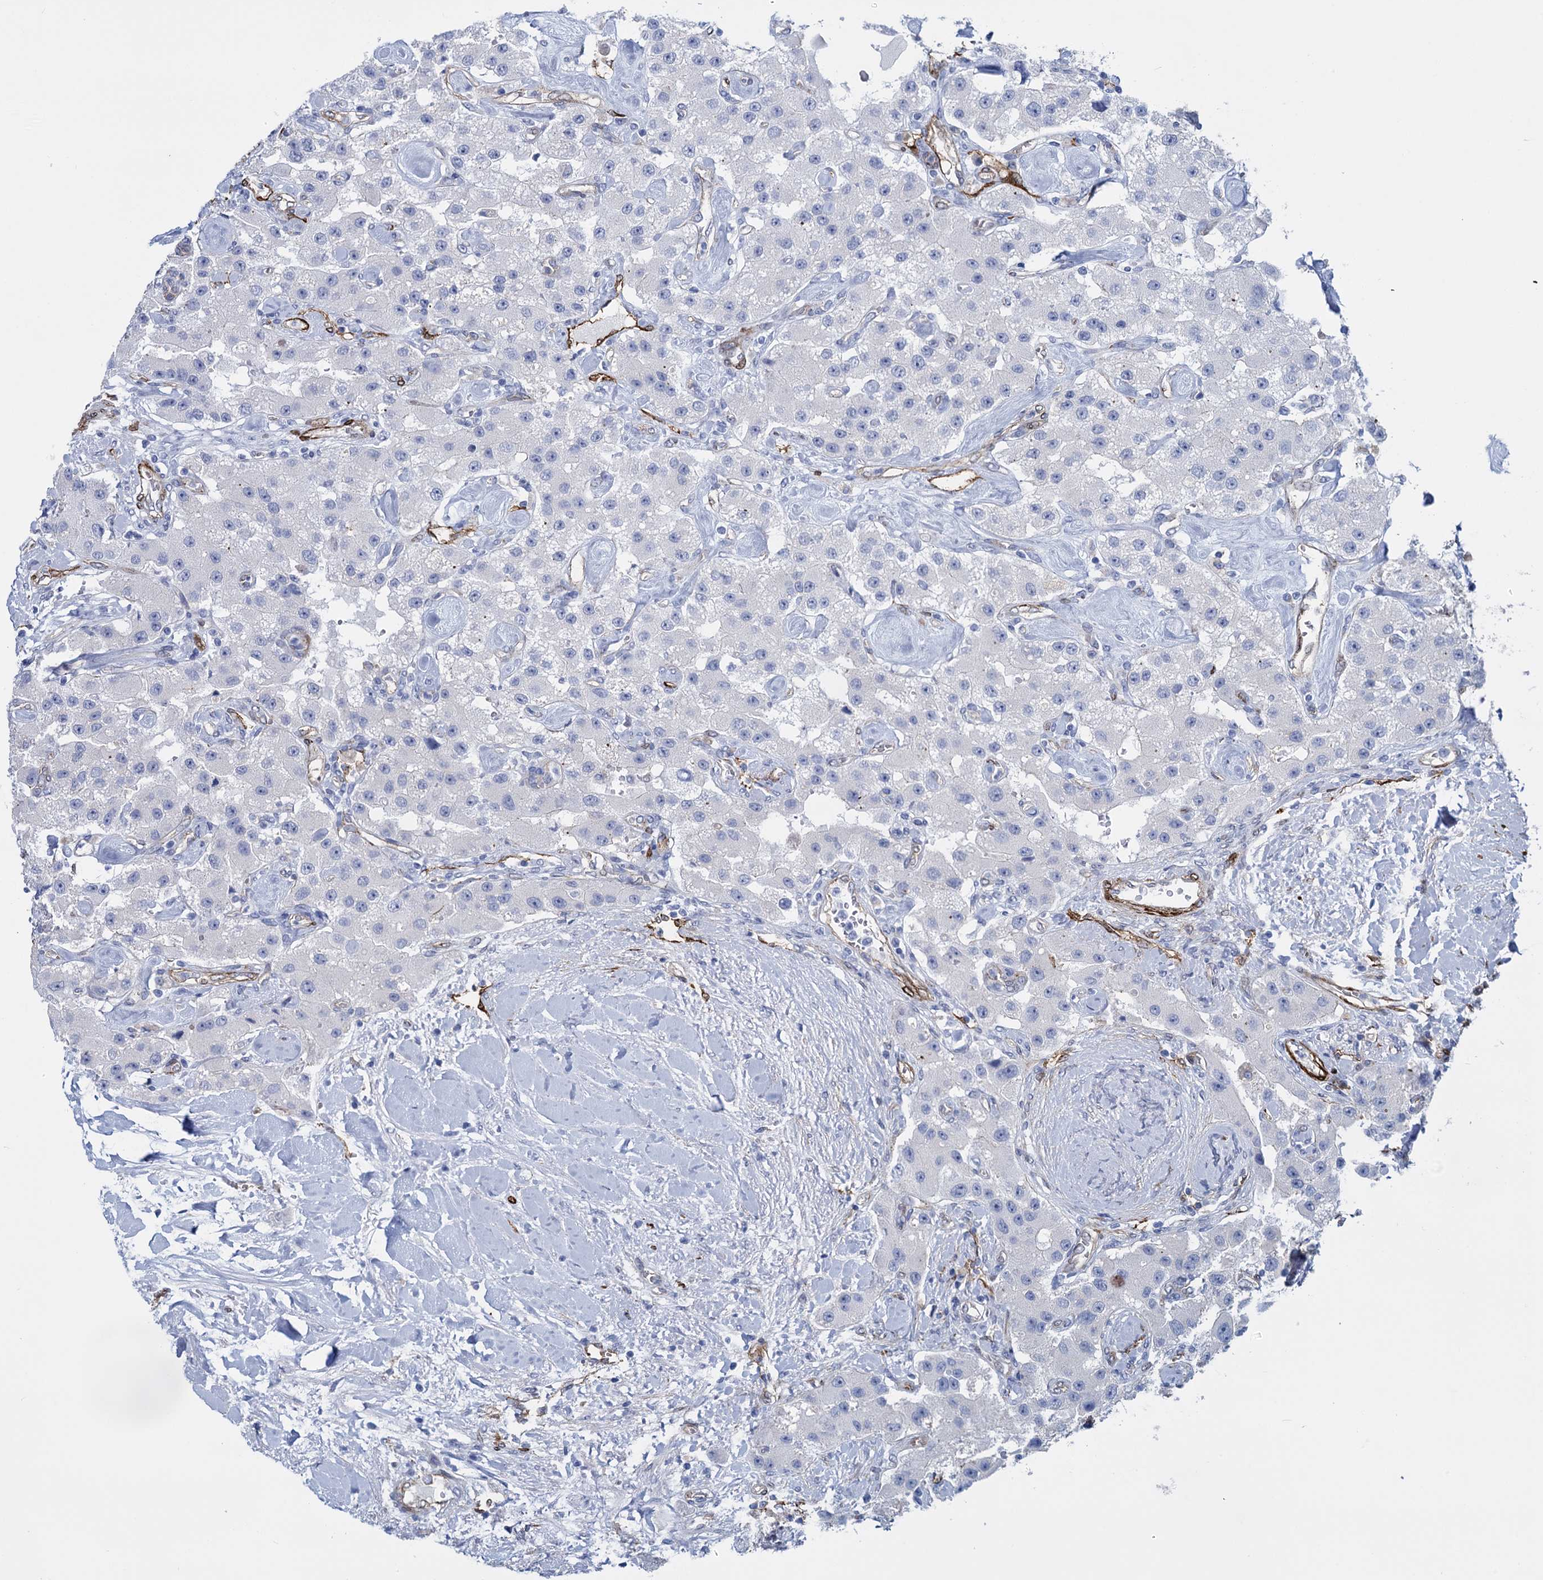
{"staining": {"intensity": "negative", "quantity": "none", "location": "none"}, "tissue": "carcinoid", "cell_type": "Tumor cells", "image_type": "cancer", "snomed": [{"axis": "morphology", "description": "Carcinoid, malignant, NOS"}, {"axis": "topography", "description": "Pancreas"}], "caption": "High magnification brightfield microscopy of carcinoid stained with DAB (brown) and counterstained with hematoxylin (blue): tumor cells show no significant staining.", "gene": "SNCG", "patient": {"sex": "male", "age": 41}}